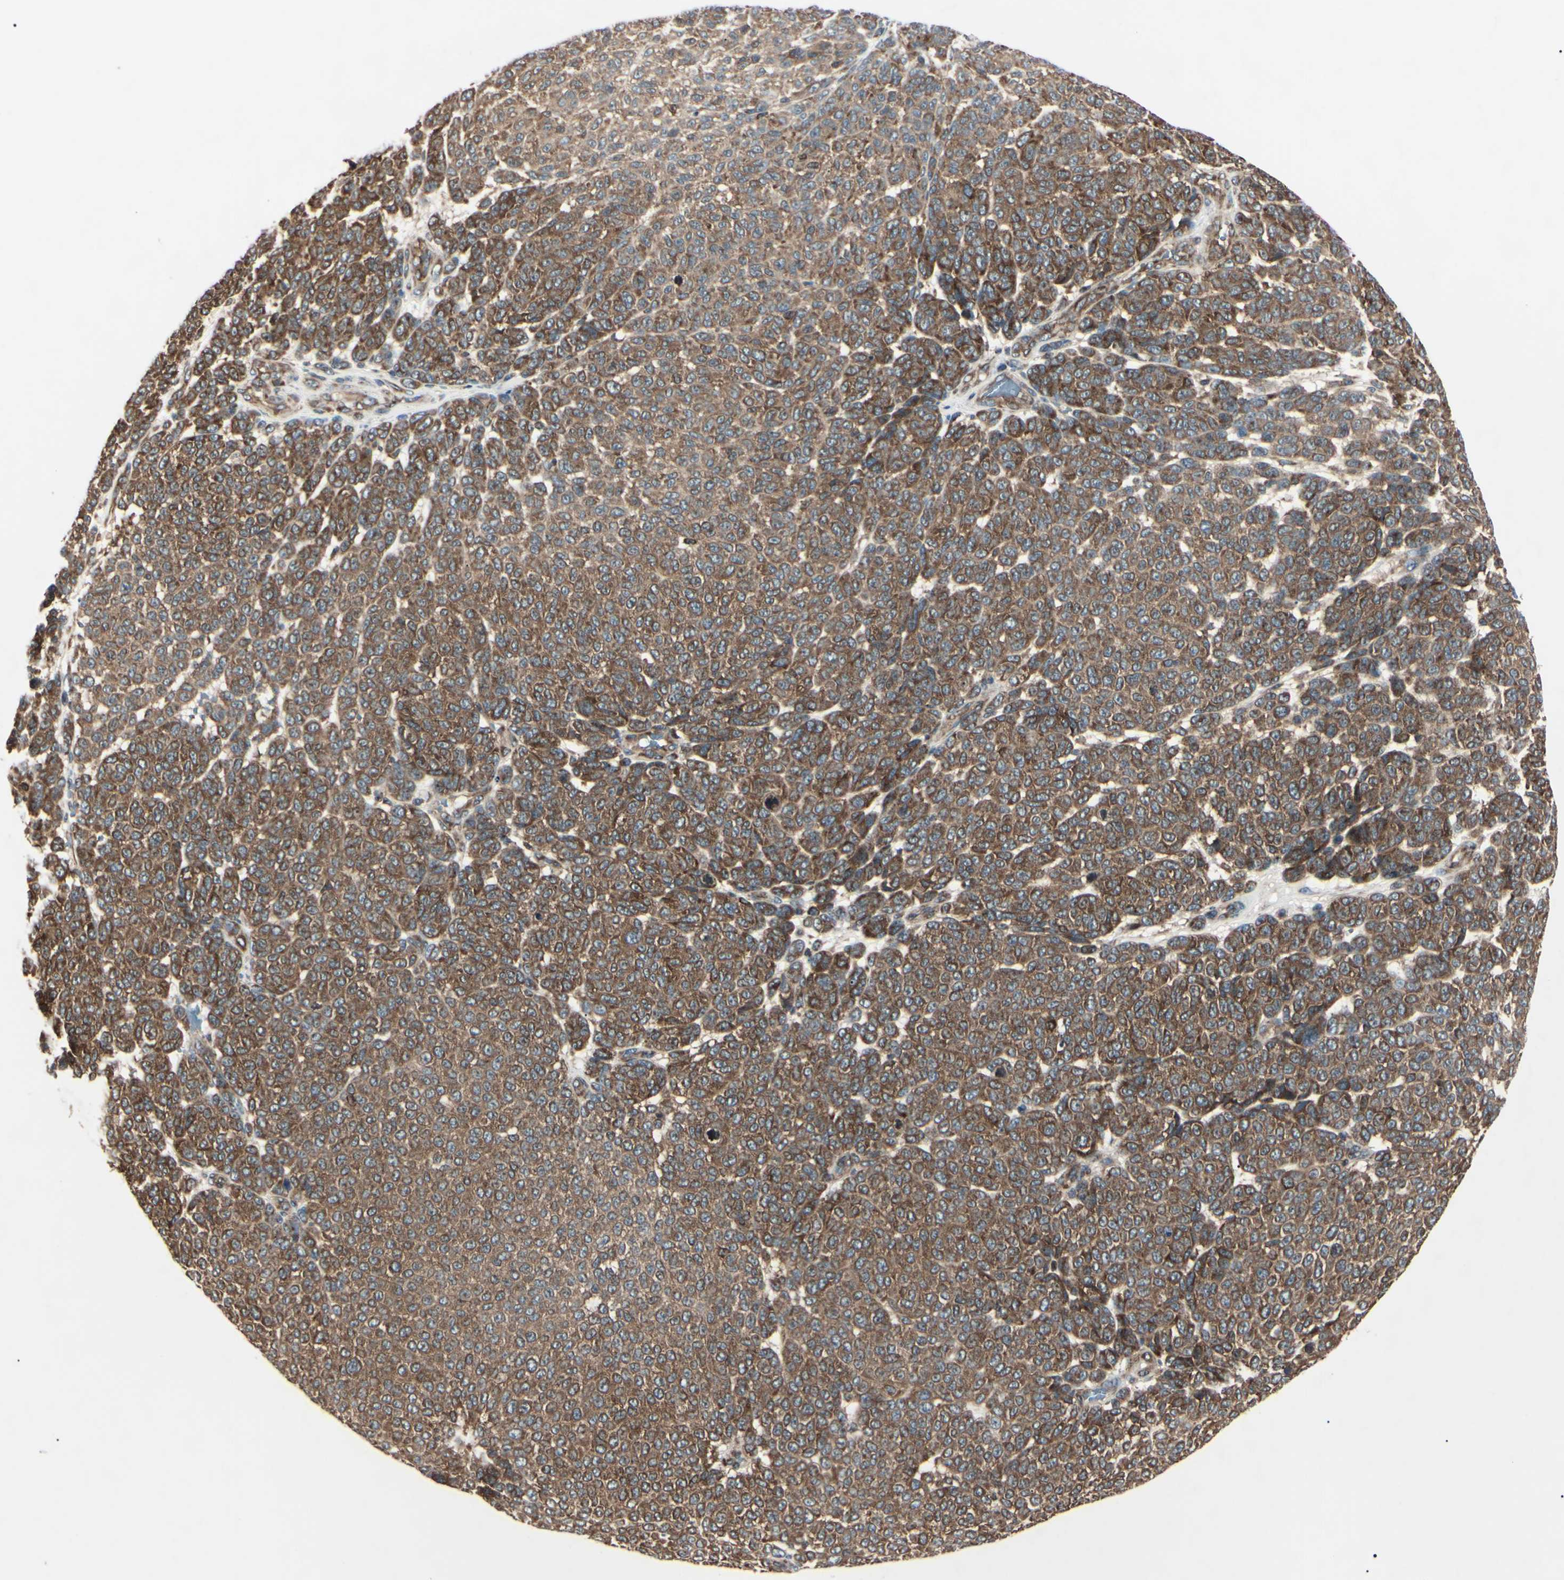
{"staining": {"intensity": "strong", "quantity": ">75%", "location": "cytoplasmic/membranous"}, "tissue": "melanoma", "cell_type": "Tumor cells", "image_type": "cancer", "snomed": [{"axis": "morphology", "description": "Malignant melanoma, NOS"}, {"axis": "topography", "description": "Skin"}], "caption": "The micrograph displays a brown stain indicating the presence of a protein in the cytoplasmic/membranous of tumor cells in melanoma.", "gene": "MAPRE1", "patient": {"sex": "male", "age": 59}}